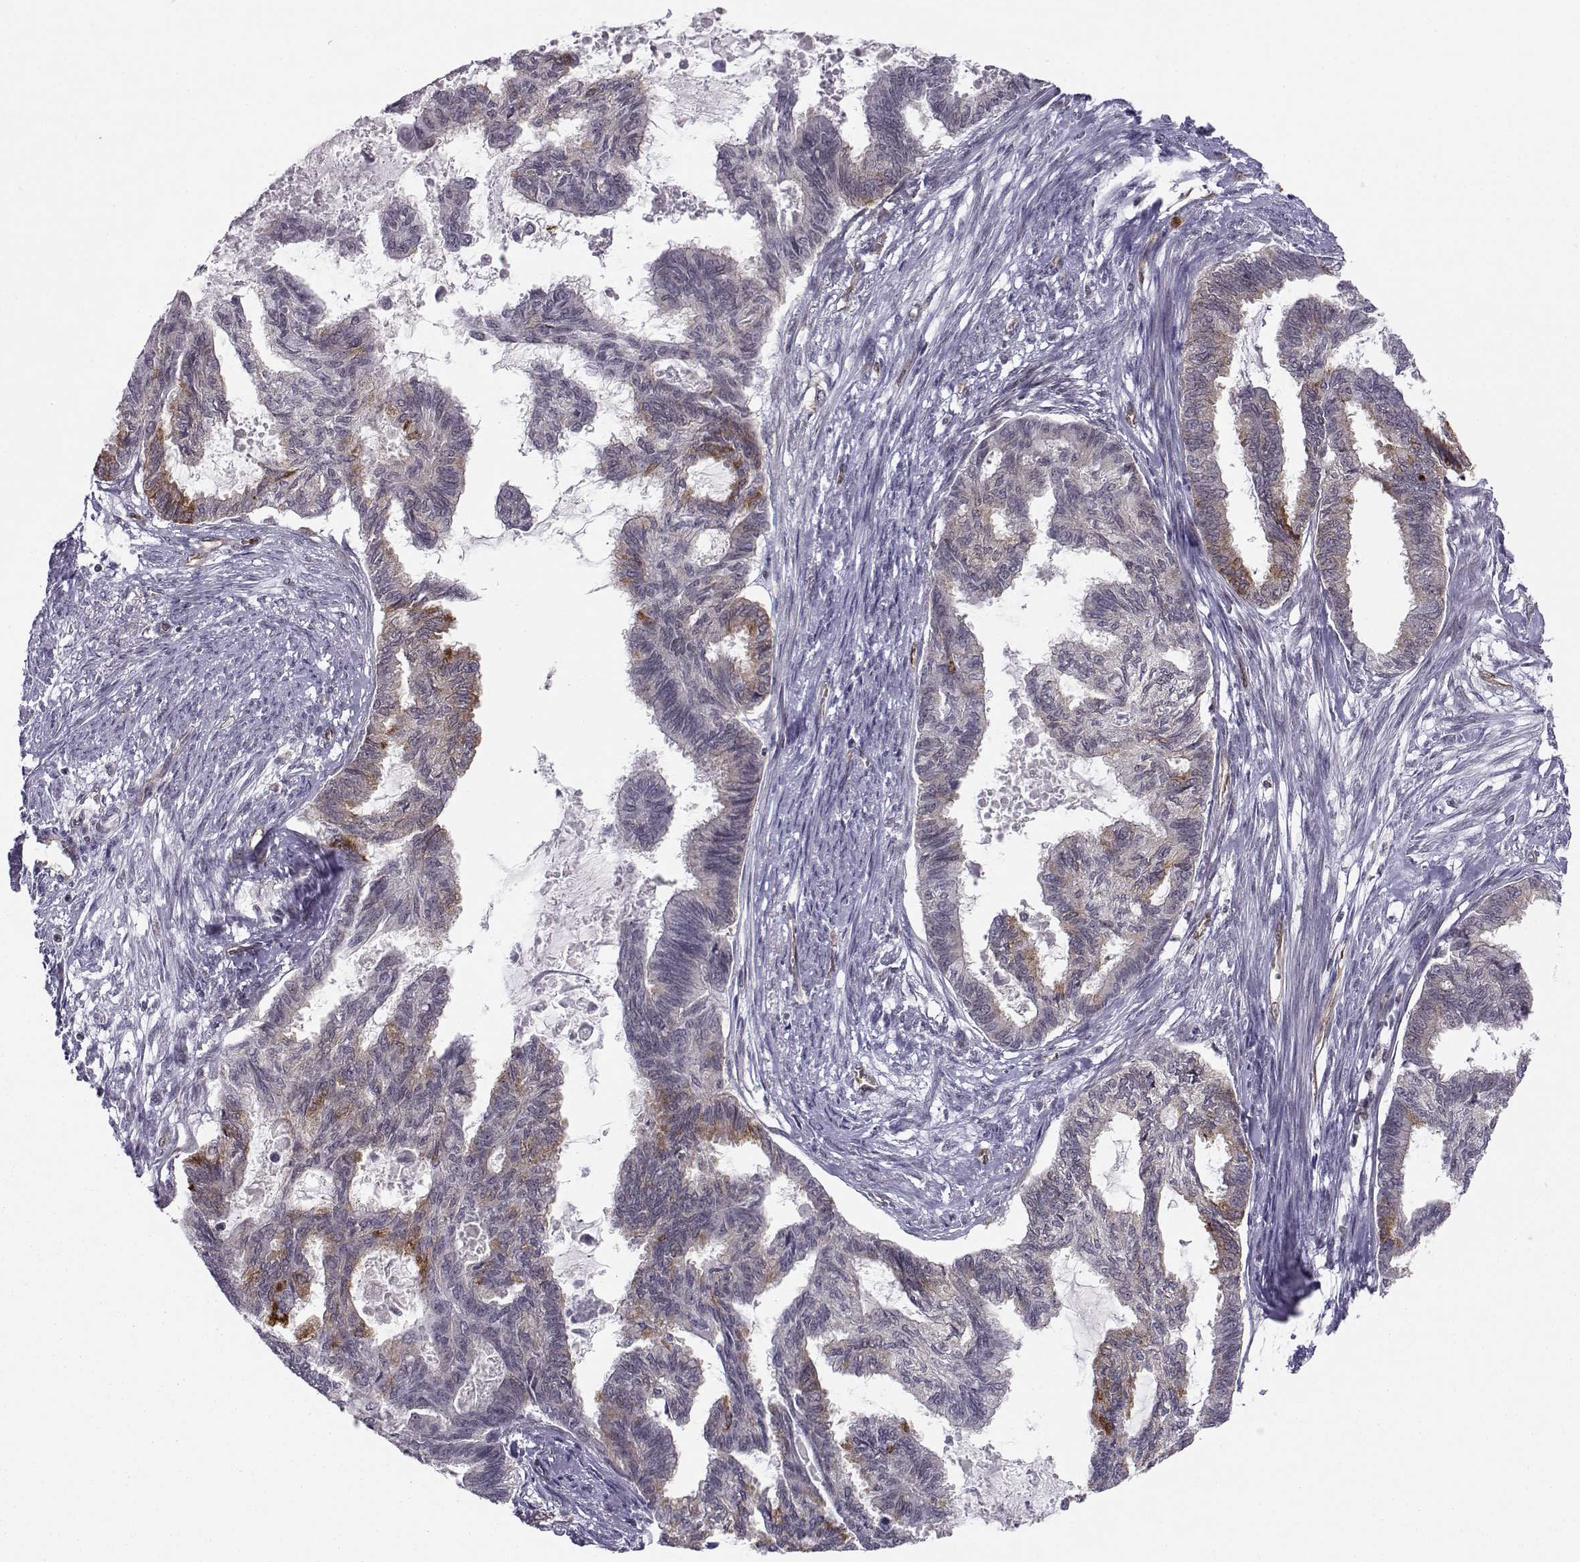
{"staining": {"intensity": "moderate", "quantity": "25%-75%", "location": "cytoplasmic/membranous"}, "tissue": "endometrial cancer", "cell_type": "Tumor cells", "image_type": "cancer", "snomed": [{"axis": "morphology", "description": "Adenocarcinoma, NOS"}, {"axis": "topography", "description": "Endometrium"}], "caption": "Tumor cells reveal moderate cytoplasmic/membranous staining in approximately 25%-75% of cells in adenocarcinoma (endometrial).", "gene": "KIF13B", "patient": {"sex": "female", "age": 86}}